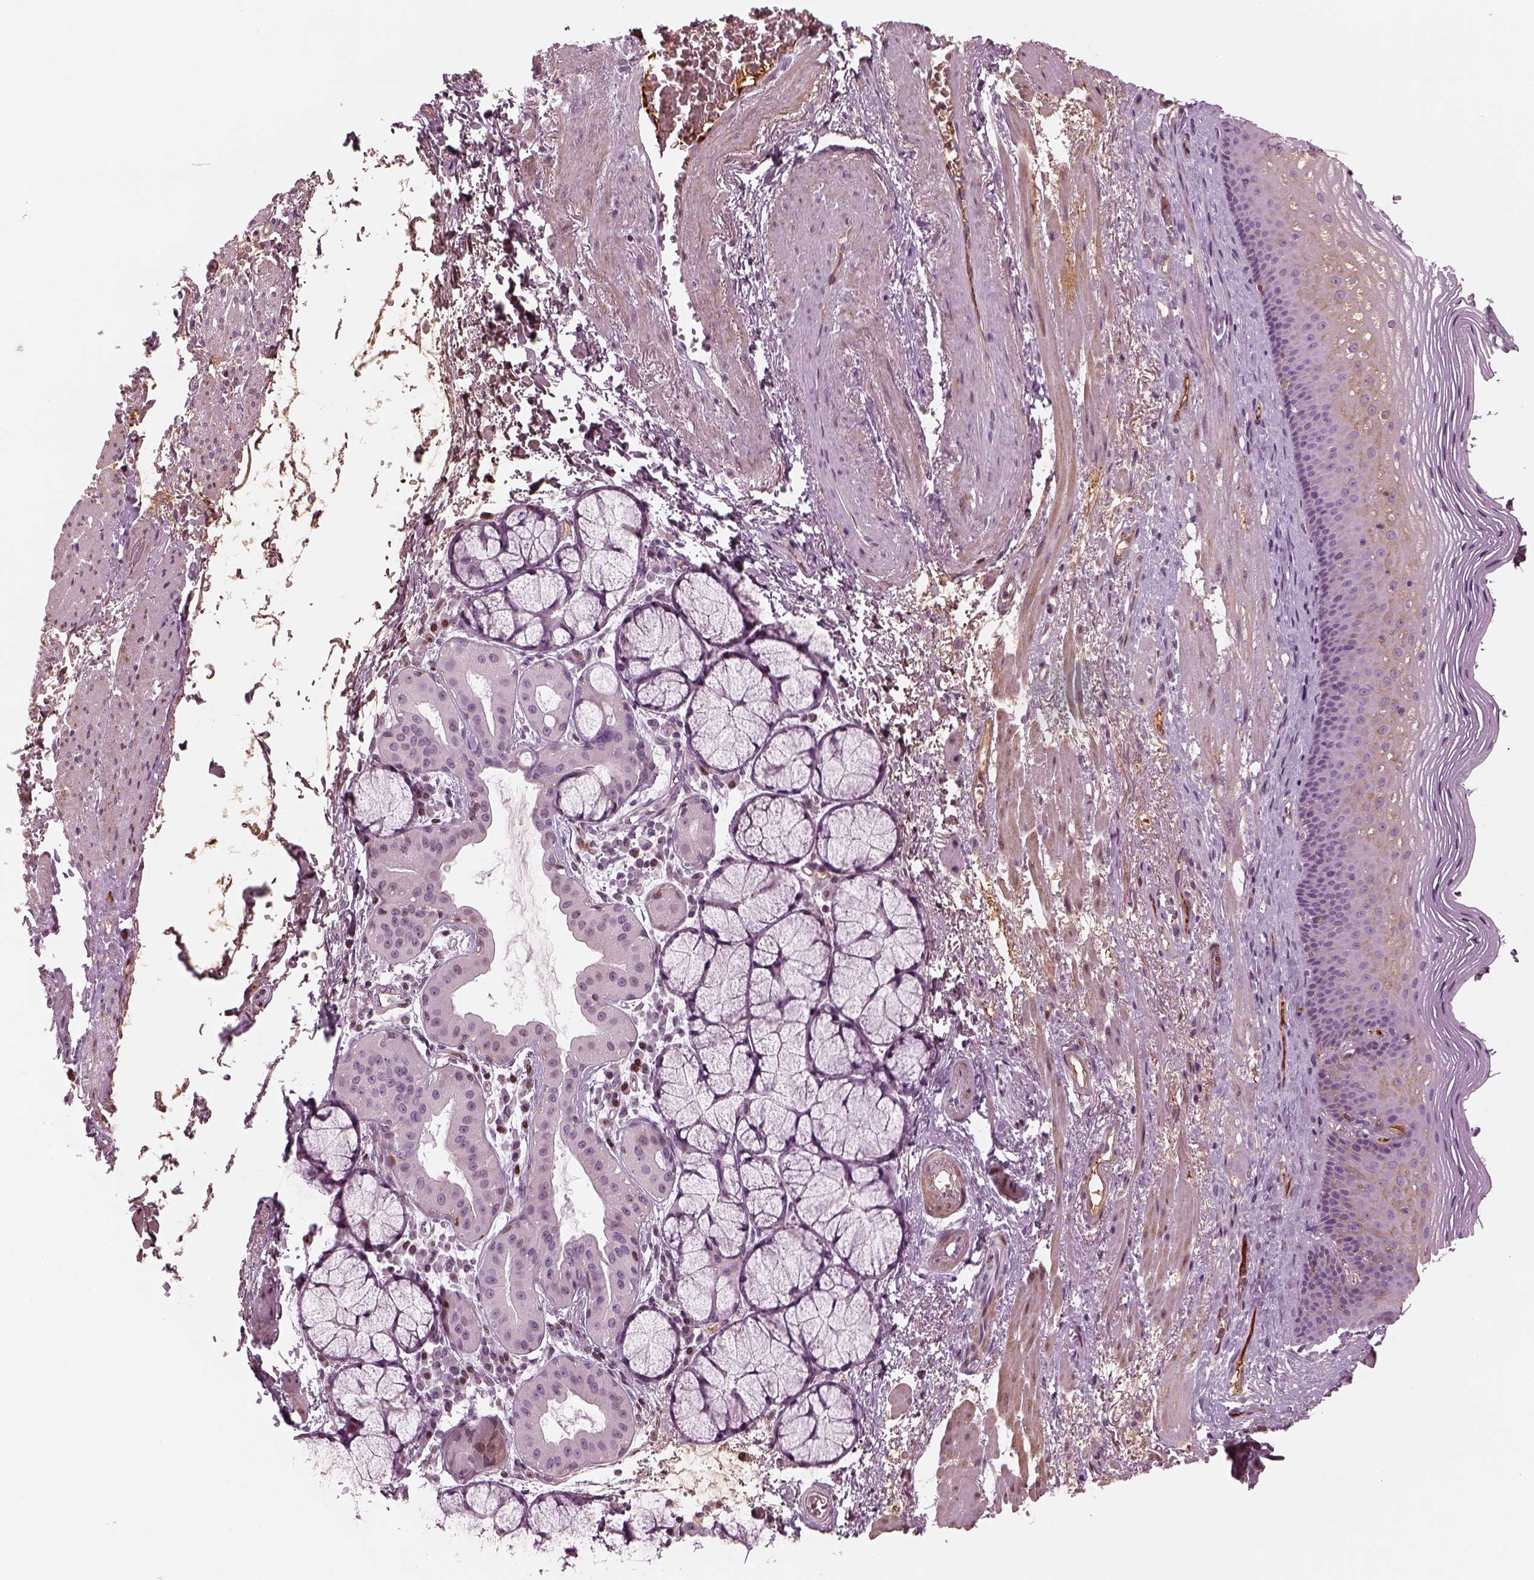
{"staining": {"intensity": "weak", "quantity": "<25%", "location": "cytoplasmic/membranous"}, "tissue": "esophagus", "cell_type": "Squamous epithelial cells", "image_type": "normal", "snomed": [{"axis": "morphology", "description": "Normal tissue, NOS"}, {"axis": "topography", "description": "Esophagus"}], "caption": "Unremarkable esophagus was stained to show a protein in brown. There is no significant staining in squamous epithelial cells.", "gene": "PABPC1L2A", "patient": {"sex": "male", "age": 76}}